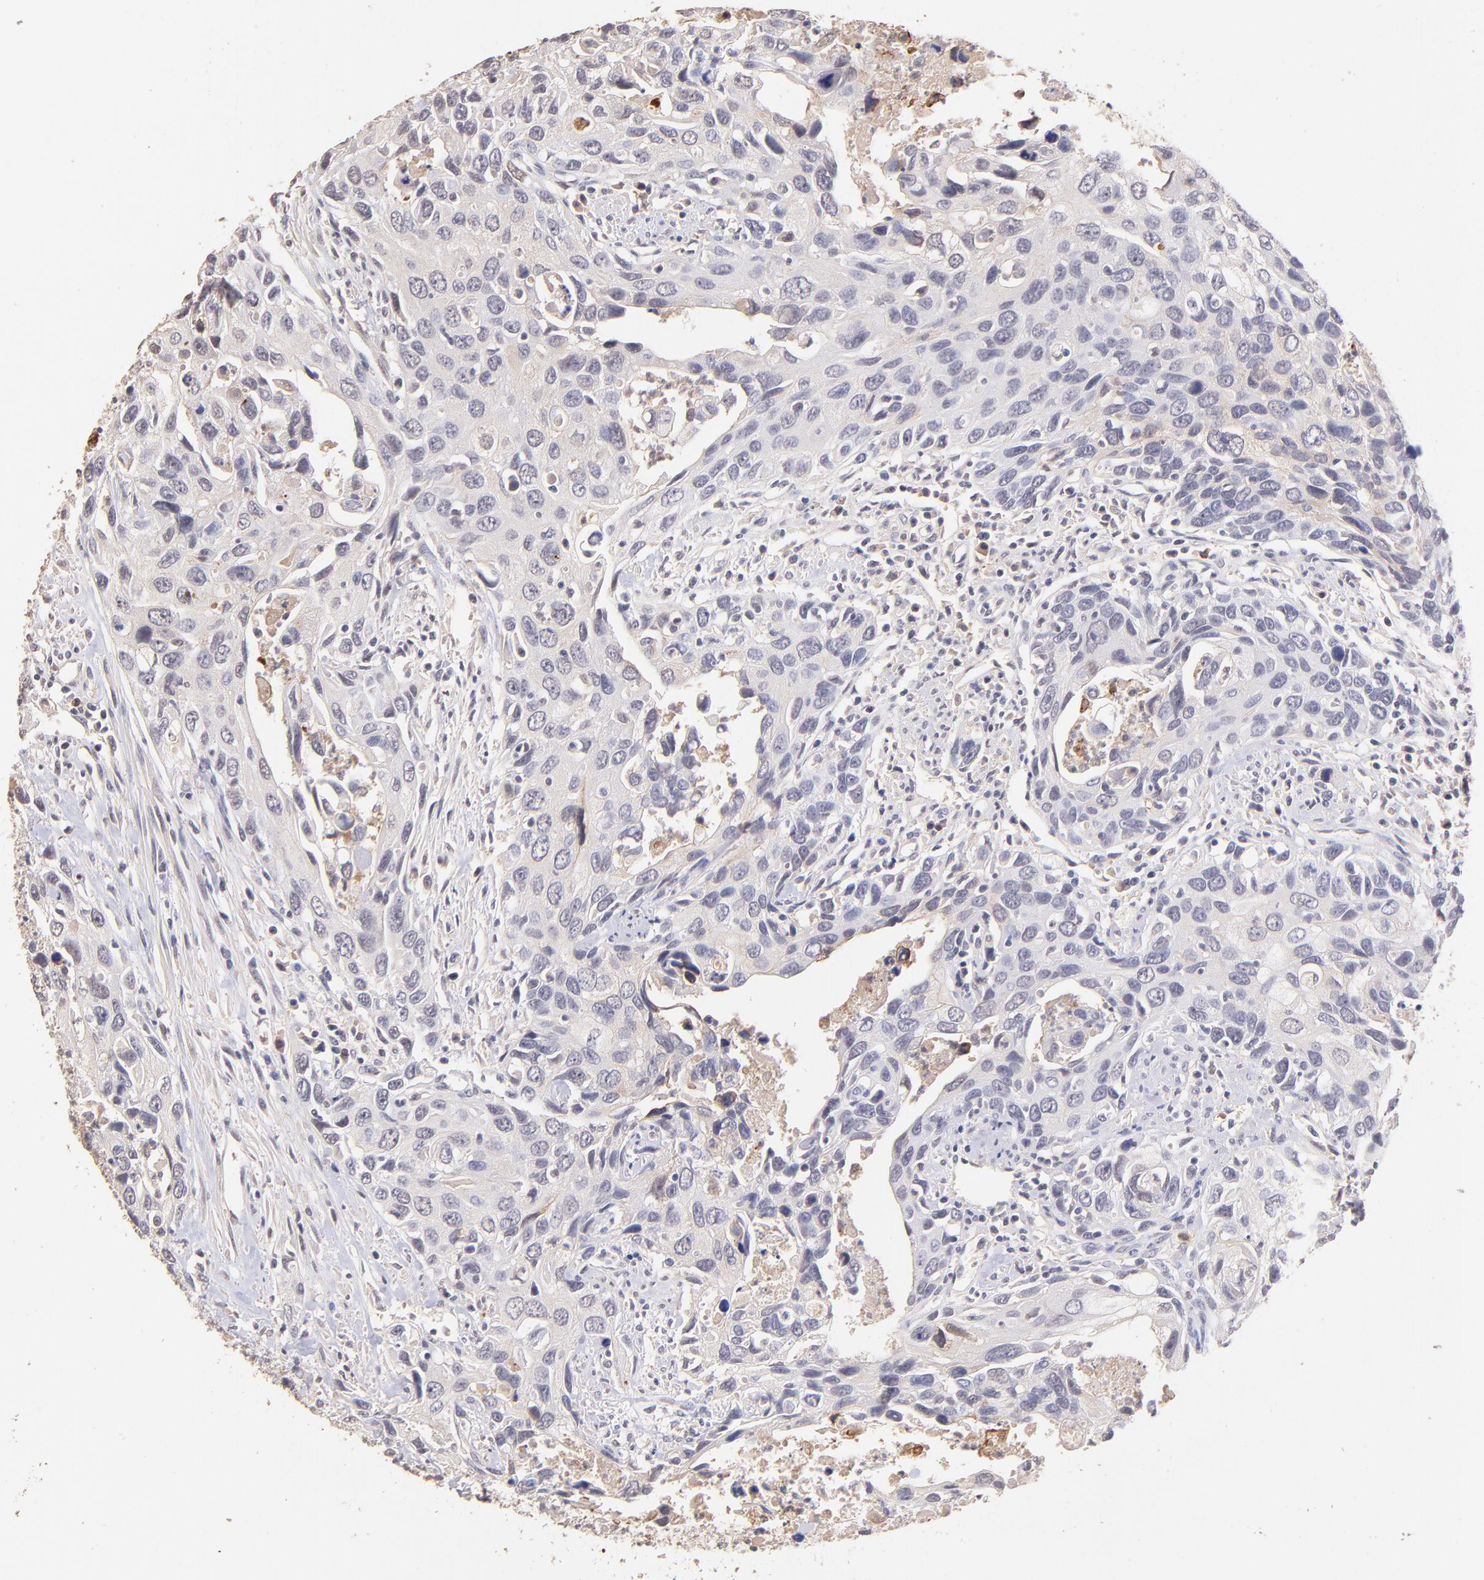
{"staining": {"intensity": "negative", "quantity": "none", "location": "none"}, "tissue": "urothelial cancer", "cell_type": "Tumor cells", "image_type": "cancer", "snomed": [{"axis": "morphology", "description": "Urothelial carcinoma, High grade"}, {"axis": "topography", "description": "Urinary bladder"}], "caption": "Immunohistochemistry (IHC) image of urothelial cancer stained for a protein (brown), which displays no expression in tumor cells.", "gene": "RNASEL", "patient": {"sex": "male", "age": 71}}